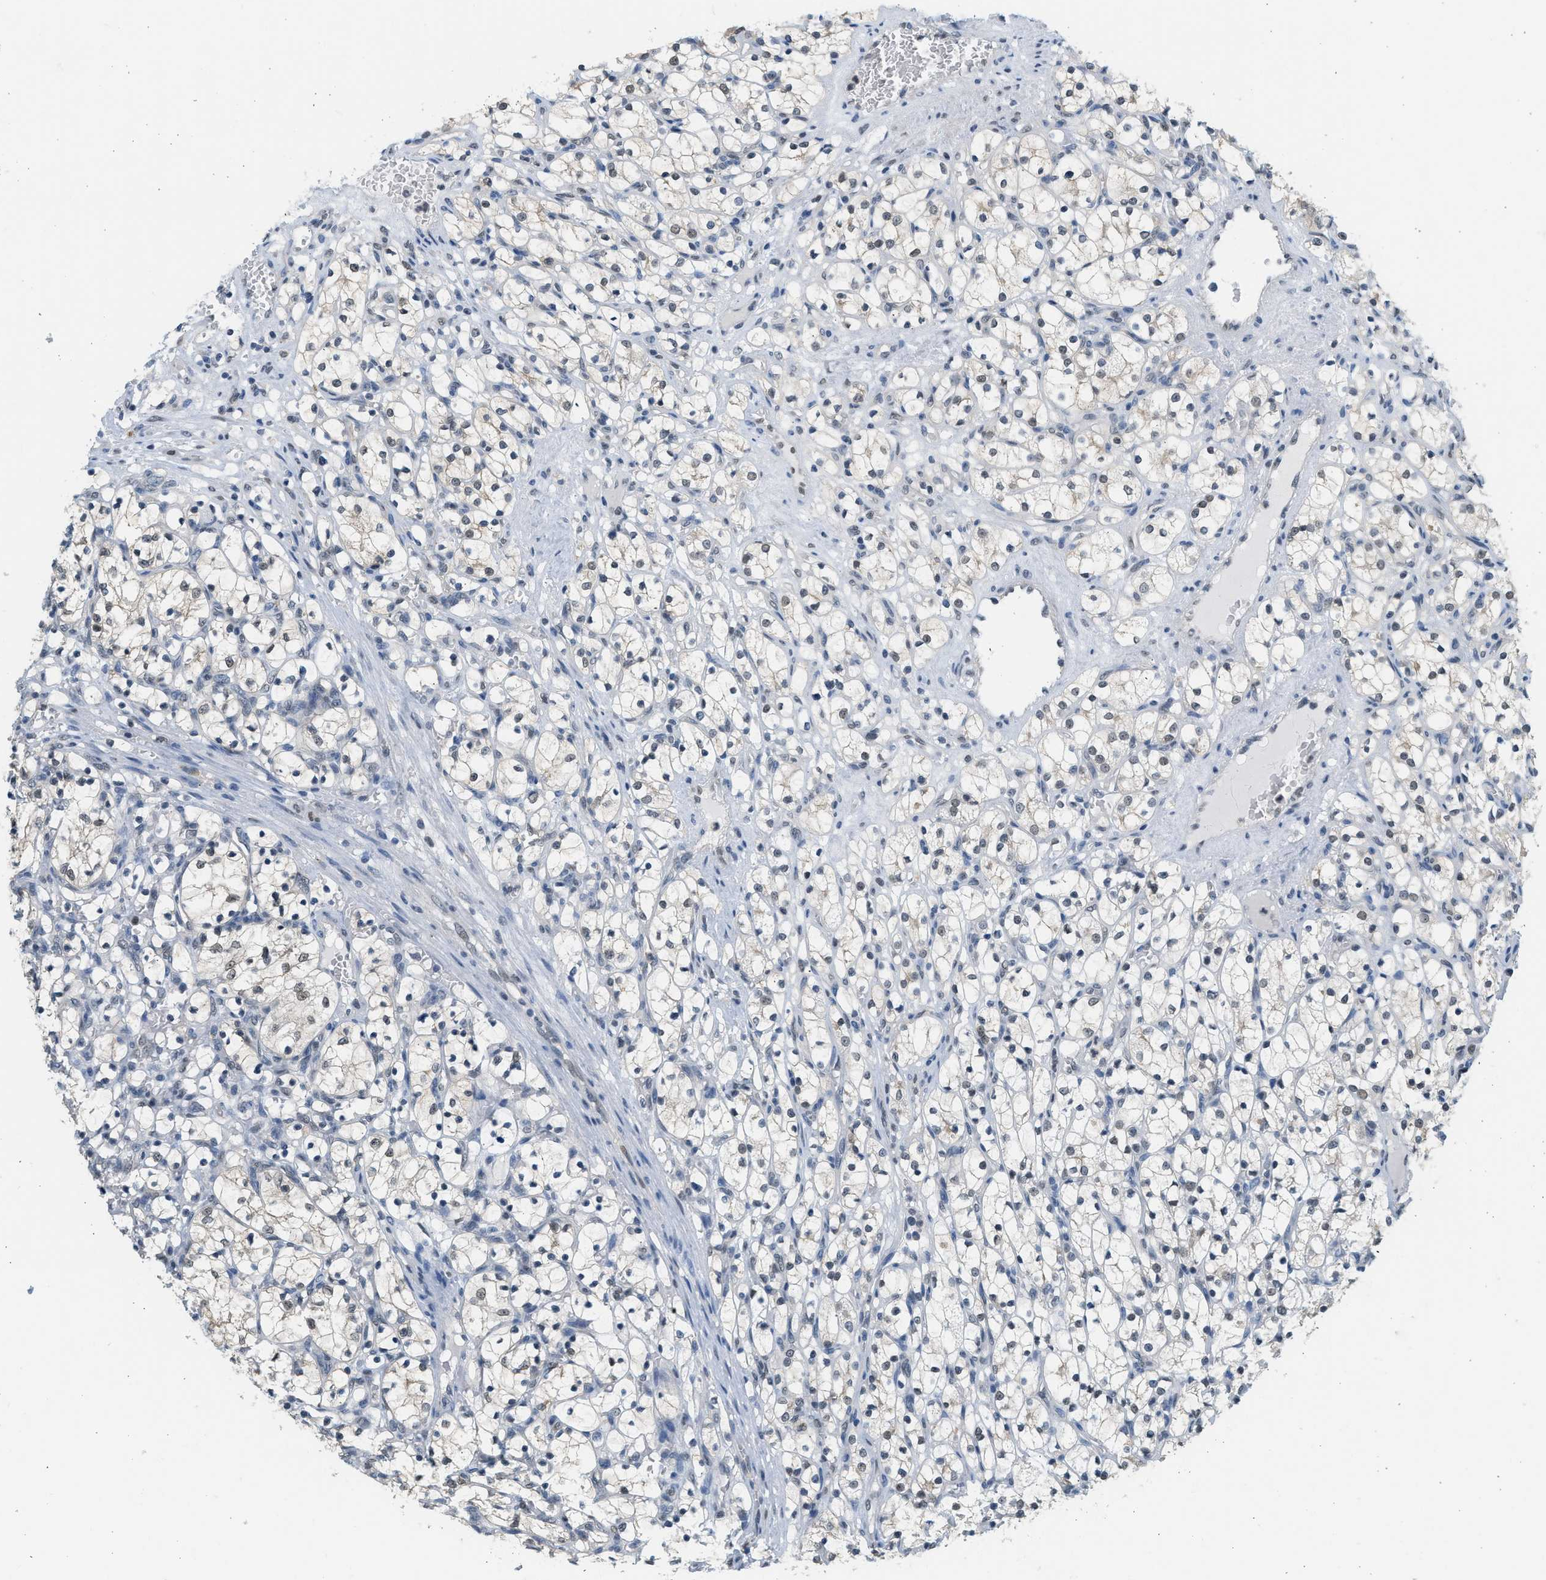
{"staining": {"intensity": "weak", "quantity": "<25%", "location": "nuclear"}, "tissue": "renal cancer", "cell_type": "Tumor cells", "image_type": "cancer", "snomed": [{"axis": "morphology", "description": "Adenocarcinoma, NOS"}, {"axis": "topography", "description": "Kidney"}], "caption": "Immunohistochemistry image of adenocarcinoma (renal) stained for a protein (brown), which reveals no expression in tumor cells.", "gene": "HIPK1", "patient": {"sex": "female", "age": 69}}